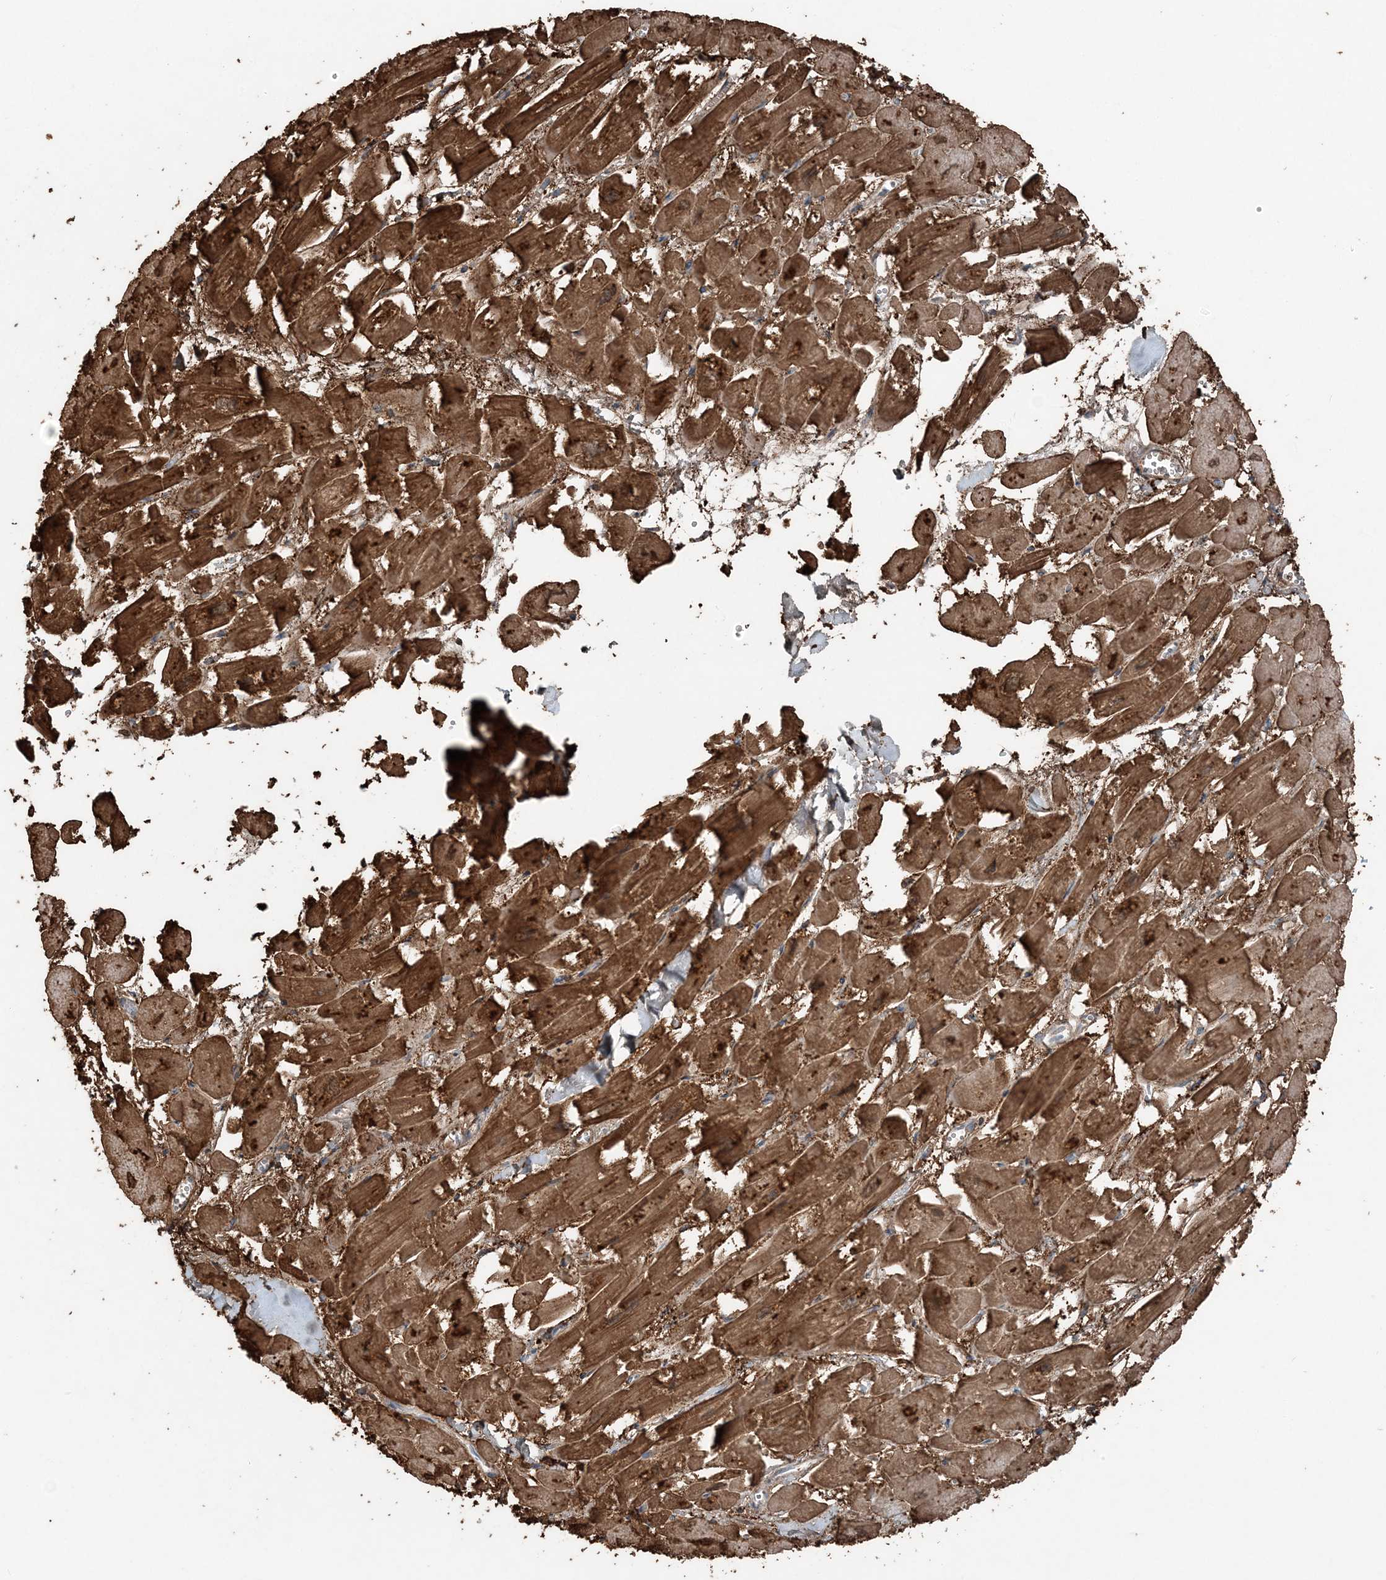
{"staining": {"intensity": "strong", "quantity": ">75%", "location": "cytoplasmic/membranous"}, "tissue": "heart muscle", "cell_type": "Cardiomyocytes", "image_type": "normal", "snomed": [{"axis": "morphology", "description": "Normal tissue, NOS"}, {"axis": "topography", "description": "Heart"}], "caption": "Immunohistochemistry photomicrograph of unremarkable heart muscle: human heart muscle stained using immunohistochemistry (IHC) displays high levels of strong protein expression localized specifically in the cytoplasmic/membranous of cardiomyocytes, appearing as a cytoplasmic/membranous brown color.", "gene": "KY", "patient": {"sex": "male", "age": 54}}